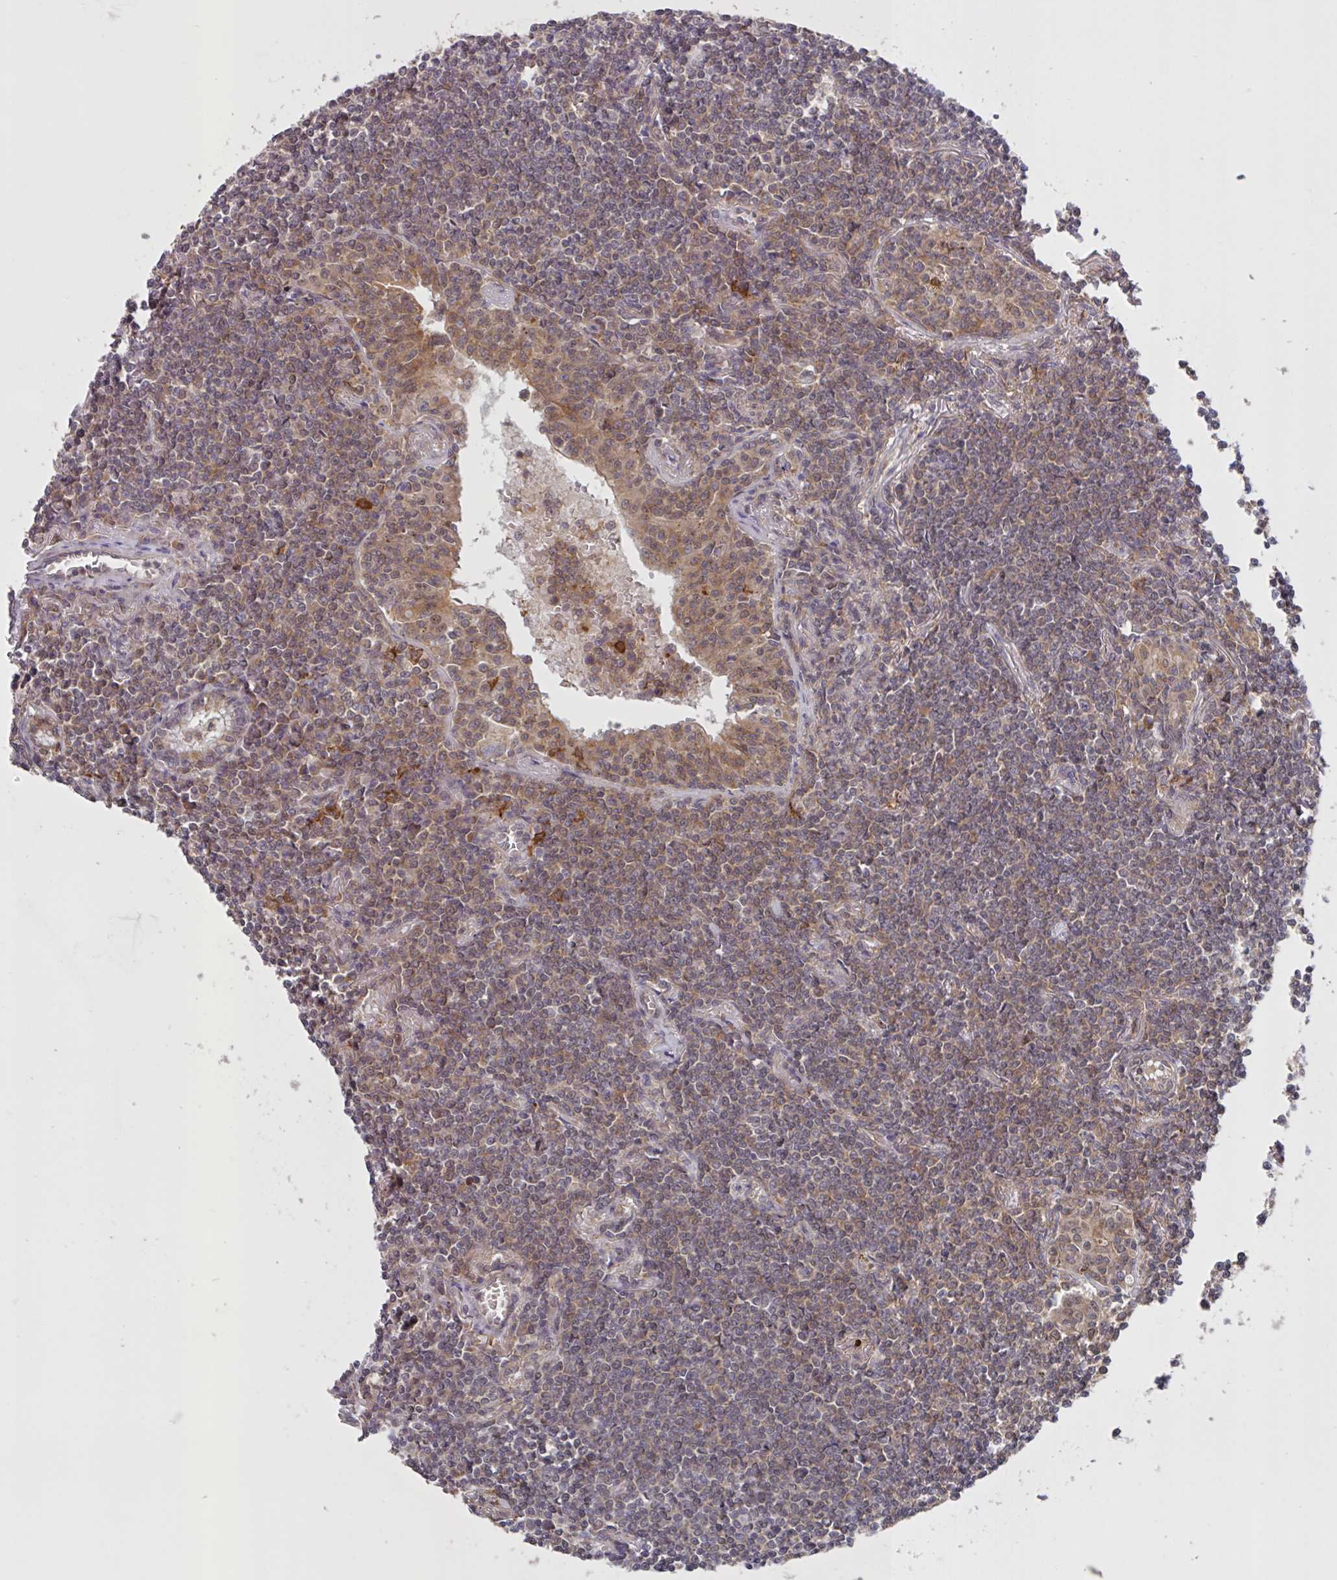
{"staining": {"intensity": "weak", "quantity": "25%-75%", "location": "cytoplasmic/membranous"}, "tissue": "lymphoma", "cell_type": "Tumor cells", "image_type": "cancer", "snomed": [{"axis": "morphology", "description": "Malignant lymphoma, non-Hodgkin's type, Low grade"}, {"axis": "topography", "description": "Lung"}], "caption": "A low amount of weak cytoplasmic/membranous expression is seen in approximately 25%-75% of tumor cells in malignant lymphoma, non-Hodgkin's type (low-grade) tissue. (Stains: DAB (3,3'-diaminobenzidine) in brown, nuclei in blue, Microscopy: brightfield microscopy at high magnification).", "gene": "CAMLG", "patient": {"sex": "female", "age": 71}}